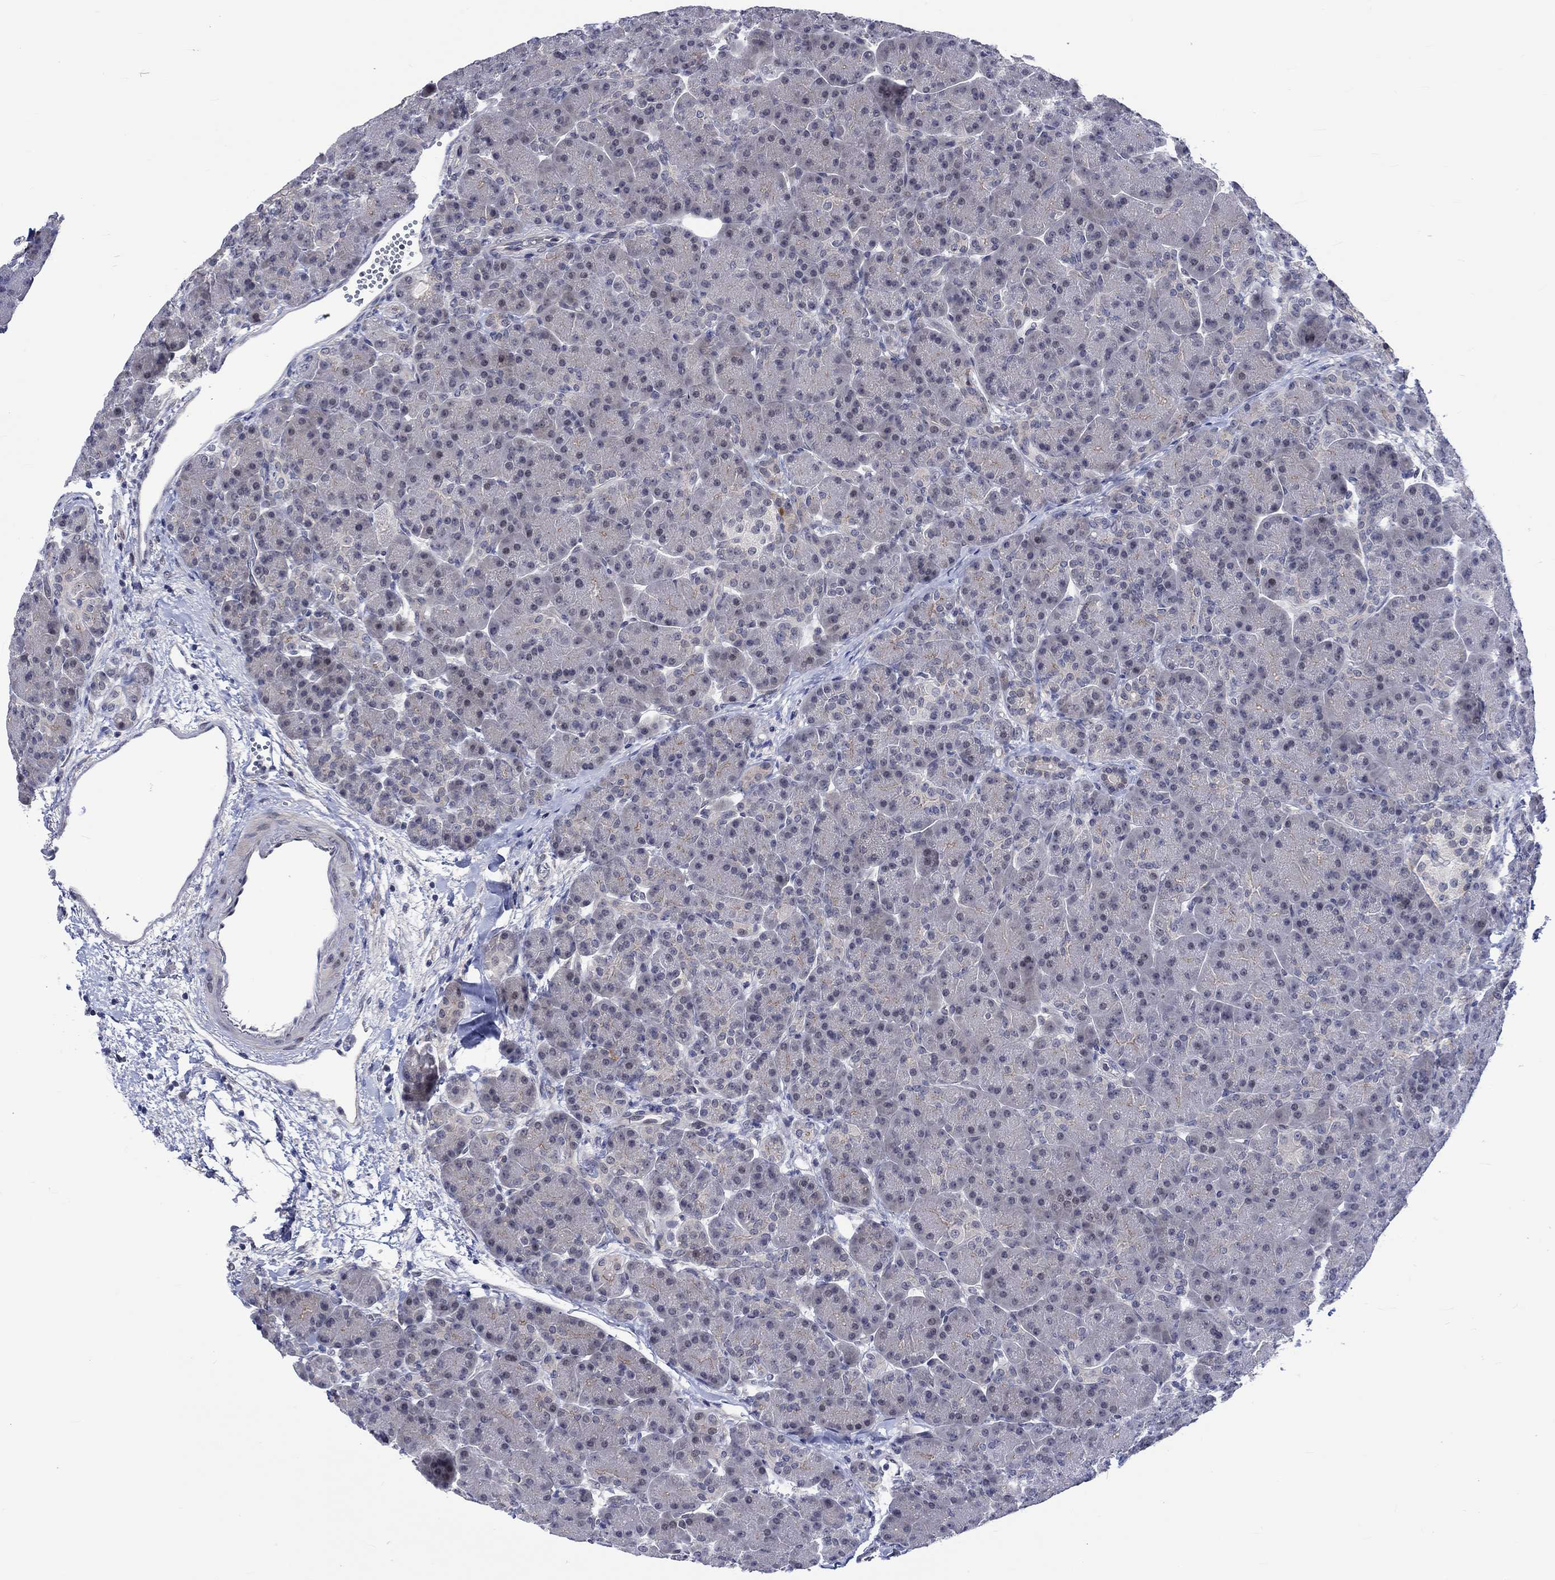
{"staining": {"intensity": "negative", "quantity": "none", "location": "none"}, "tissue": "pancreas", "cell_type": "Exocrine glandular cells", "image_type": "normal", "snomed": [{"axis": "morphology", "description": "Normal tissue, NOS"}, {"axis": "topography", "description": "Pancreas"}], "caption": "This is a image of immunohistochemistry staining of unremarkable pancreas, which shows no positivity in exocrine glandular cells.", "gene": "E2F8", "patient": {"sex": "female", "age": 63}}